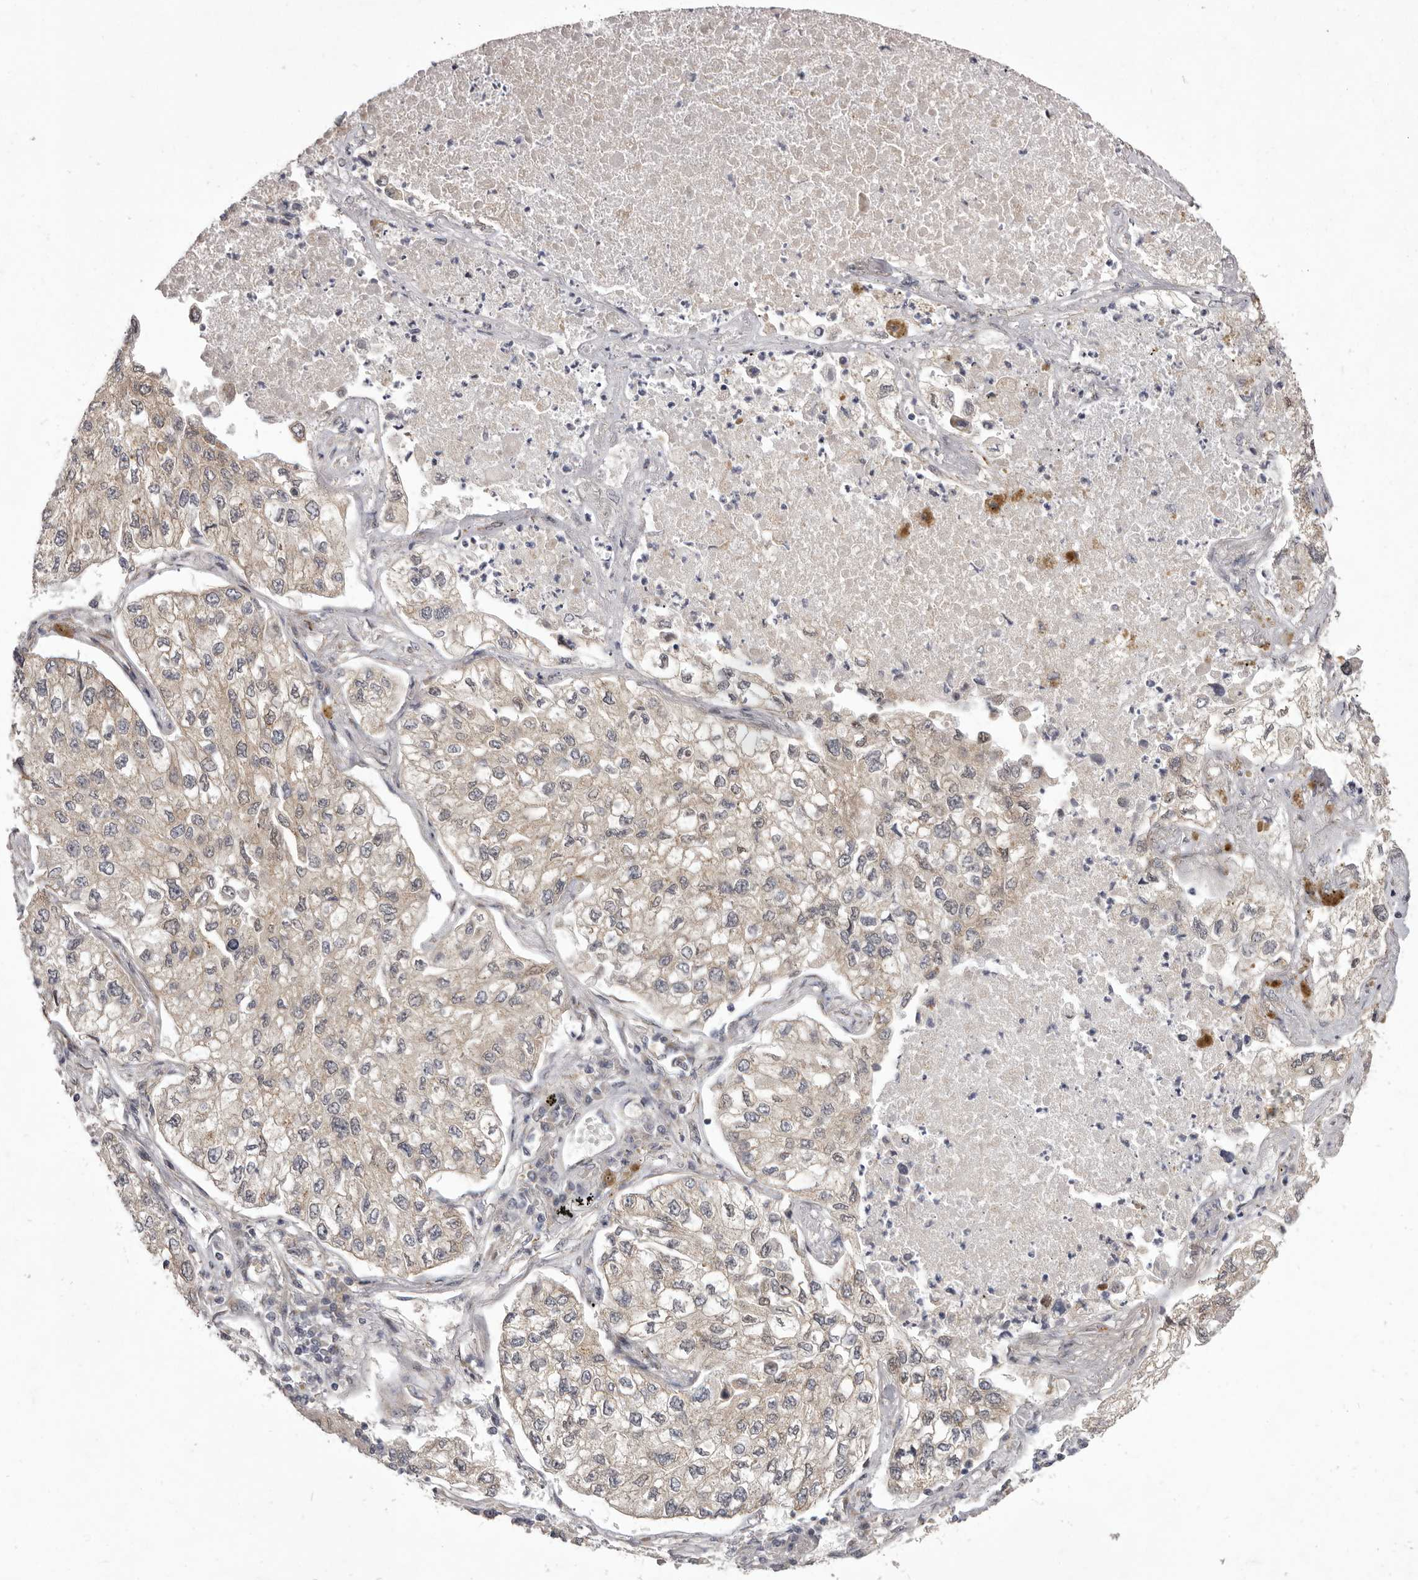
{"staining": {"intensity": "weak", "quantity": ">75%", "location": "cytoplasmic/membranous"}, "tissue": "lung cancer", "cell_type": "Tumor cells", "image_type": "cancer", "snomed": [{"axis": "morphology", "description": "Adenocarcinoma, NOS"}, {"axis": "topography", "description": "Lung"}], "caption": "Protein expression analysis of human lung cancer reveals weak cytoplasmic/membranous staining in approximately >75% of tumor cells.", "gene": "TBC1D8B", "patient": {"sex": "male", "age": 63}}